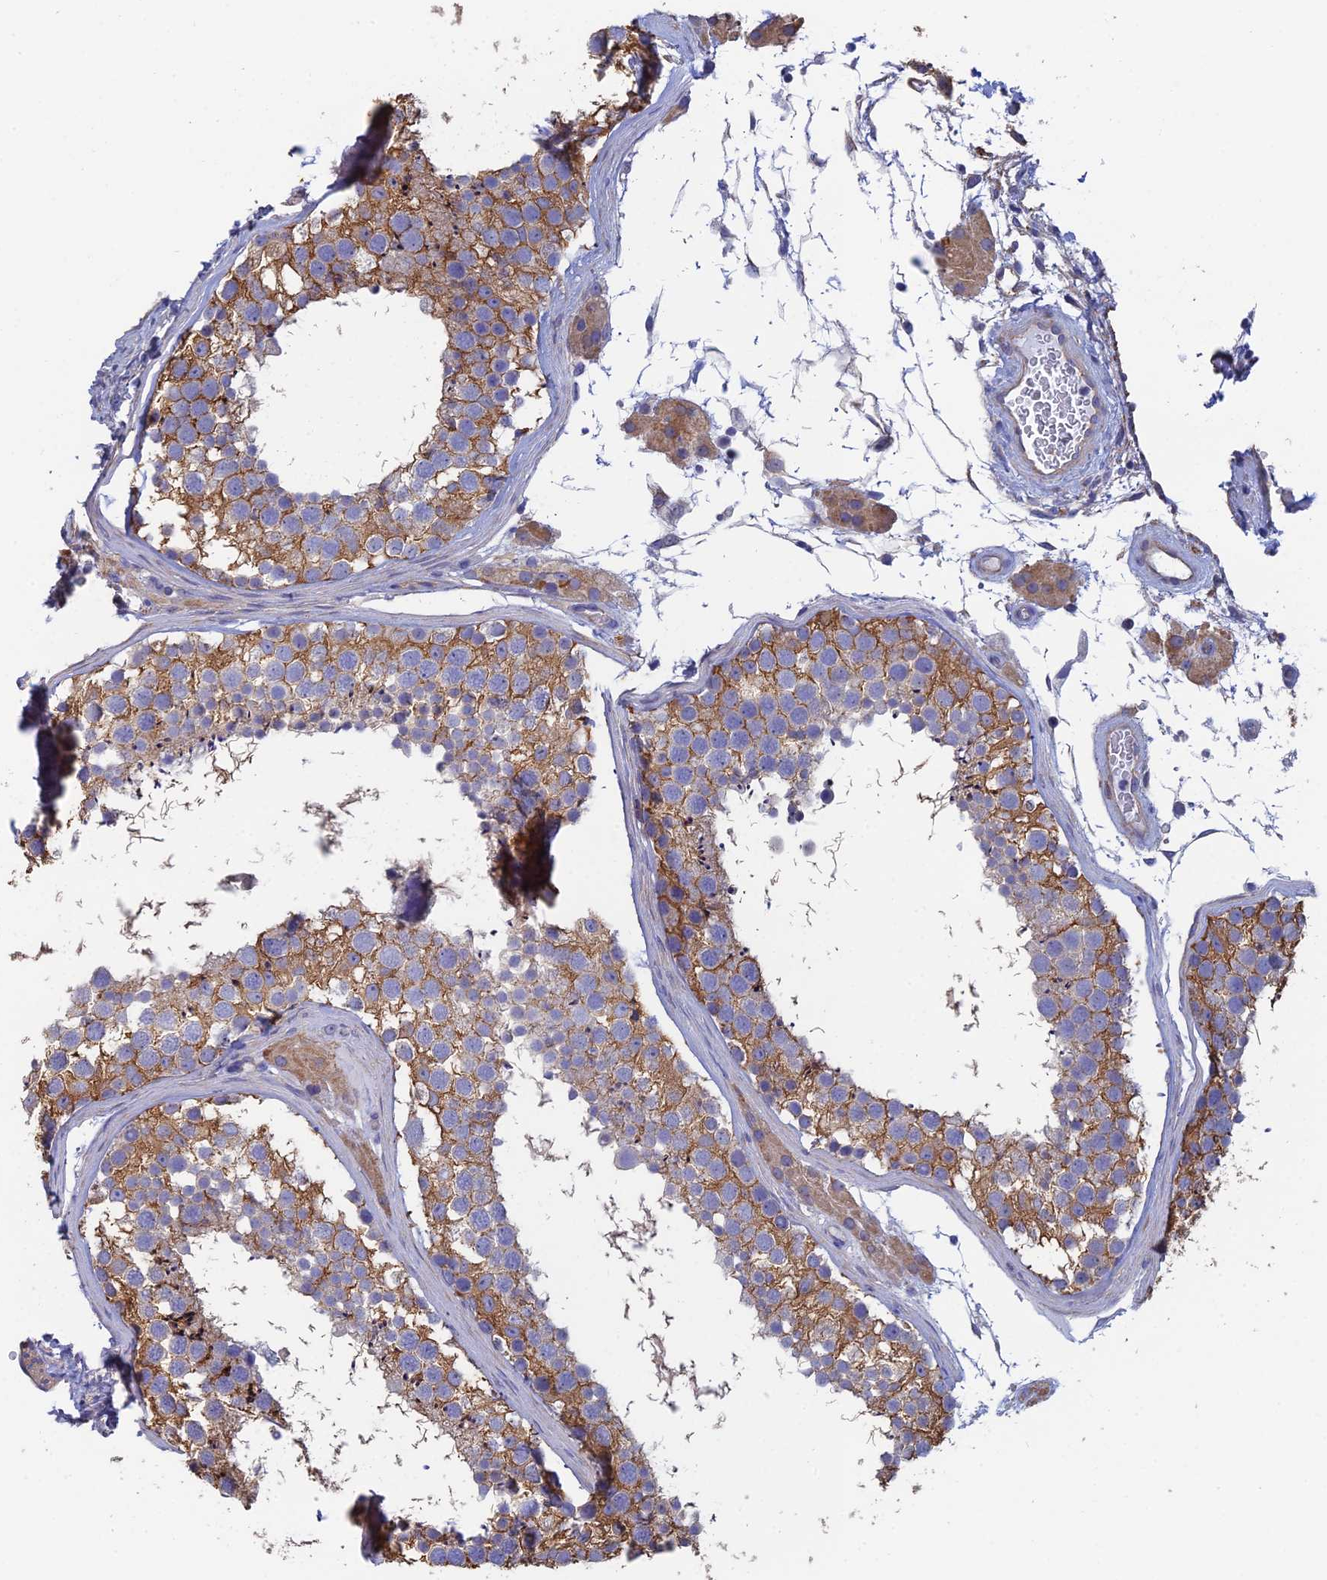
{"staining": {"intensity": "moderate", "quantity": ">75%", "location": "cytoplasmic/membranous"}, "tissue": "testis", "cell_type": "Cells in seminiferous ducts", "image_type": "normal", "snomed": [{"axis": "morphology", "description": "Normal tissue, NOS"}, {"axis": "topography", "description": "Testis"}], "caption": "This is an image of IHC staining of benign testis, which shows moderate expression in the cytoplasmic/membranous of cells in seminiferous ducts.", "gene": "PCDHA5", "patient": {"sex": "male", "age": 46}}